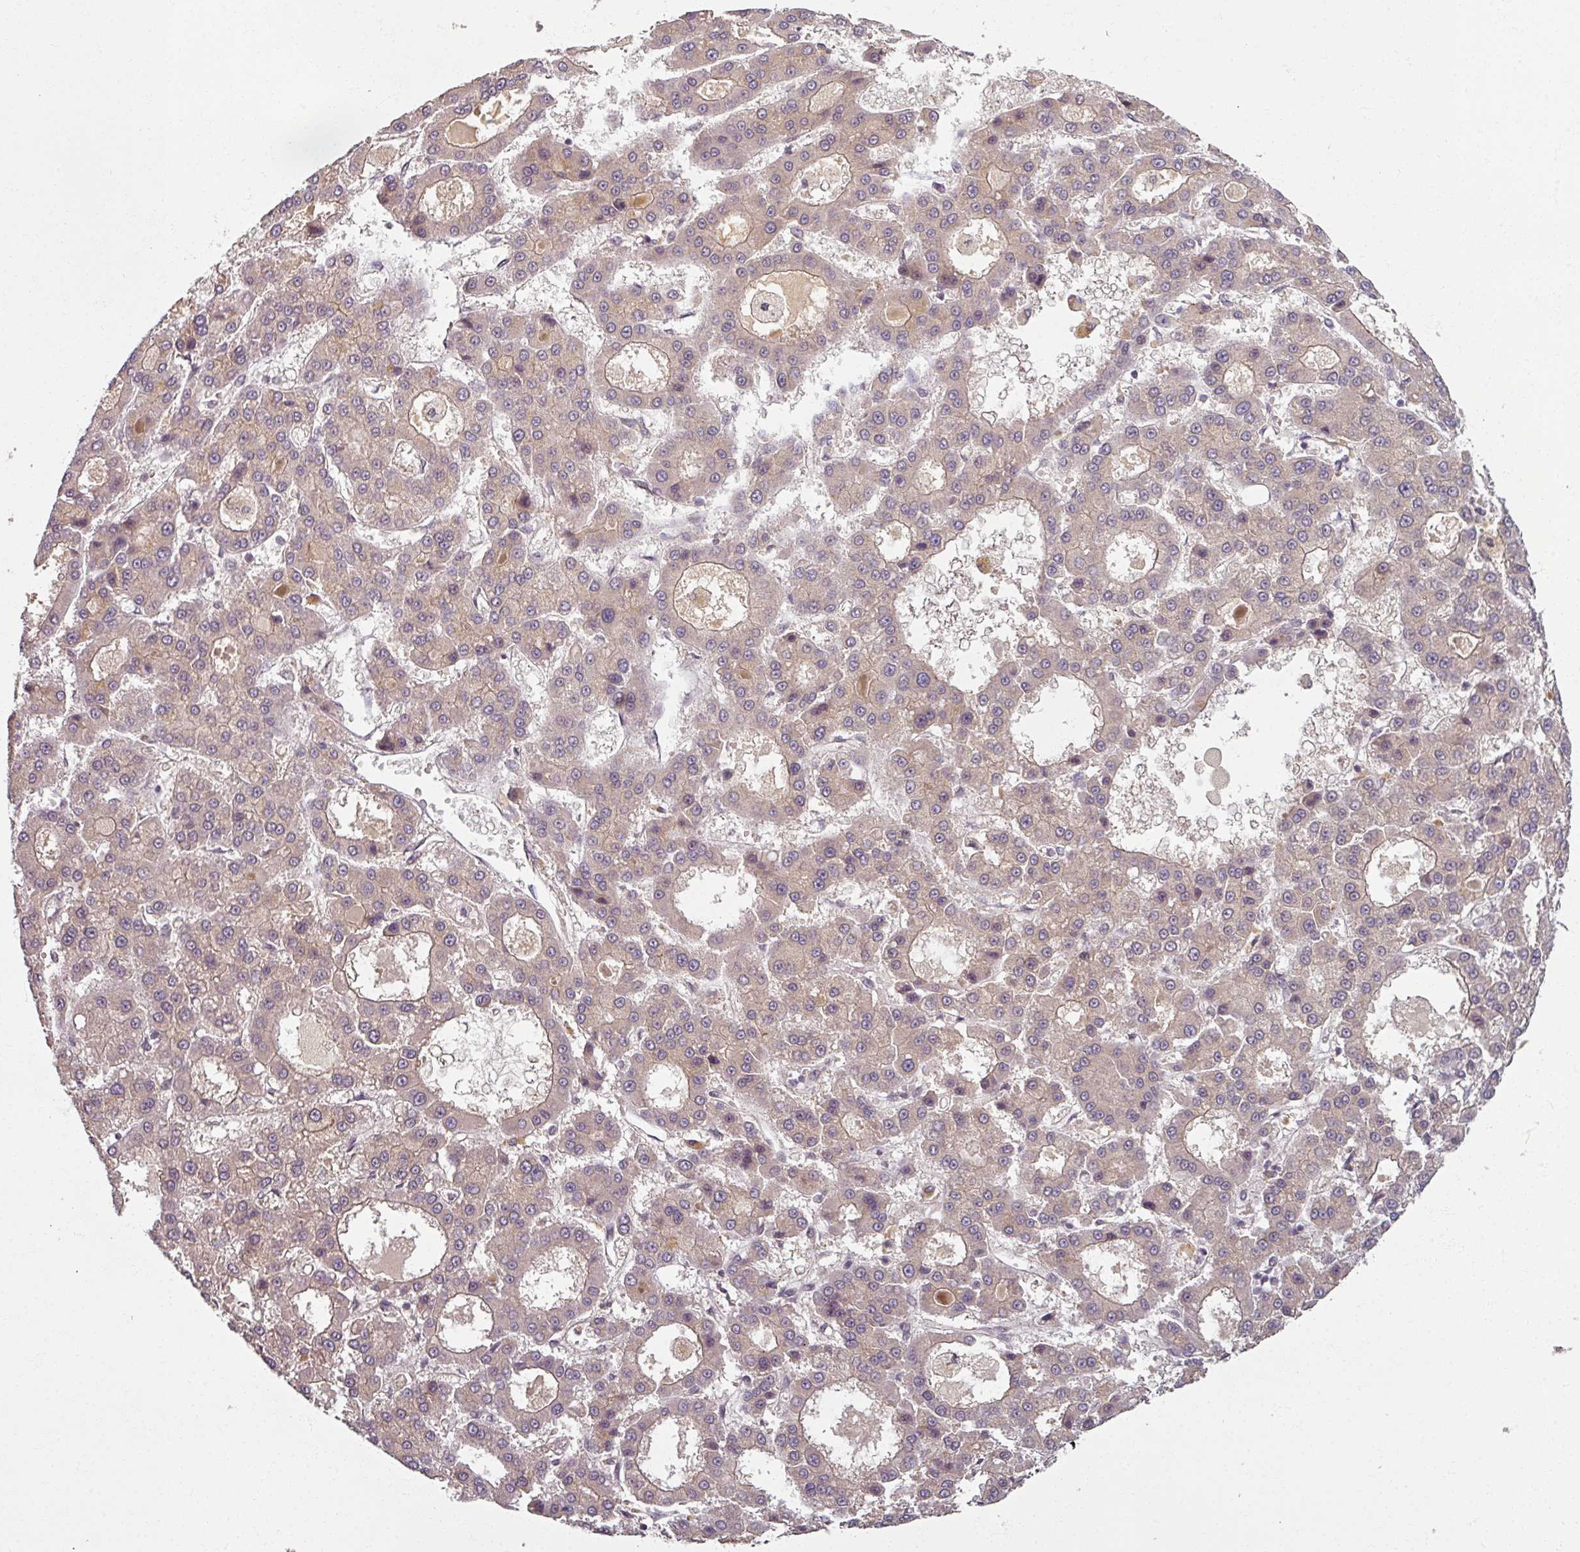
{"staining": {"intensity": "weak", "quantity": "<25%", "location": "cytoplasmic/membranous"}, "tissue": "liver cancer", "cell_type": "Tumor cells", "image_type": "cancer", "snomed": [{"axis": "morphology", "description": "Carcinoma, Hepatocellular, NOS"}, {"axis": "topography", "description": "Liver"}], "caption": "Immunohistochemical staining of human hepatocellular carcinoma (liver) exhibits no significant expression in tumor cells. (Stains: DAB immunohistochemistry with hematoxylin counter stain, Microscopy: brightfield microscopy at high magnification).", "gene": "POLR2G", "patient": {"sex": "male", "age": 70}}